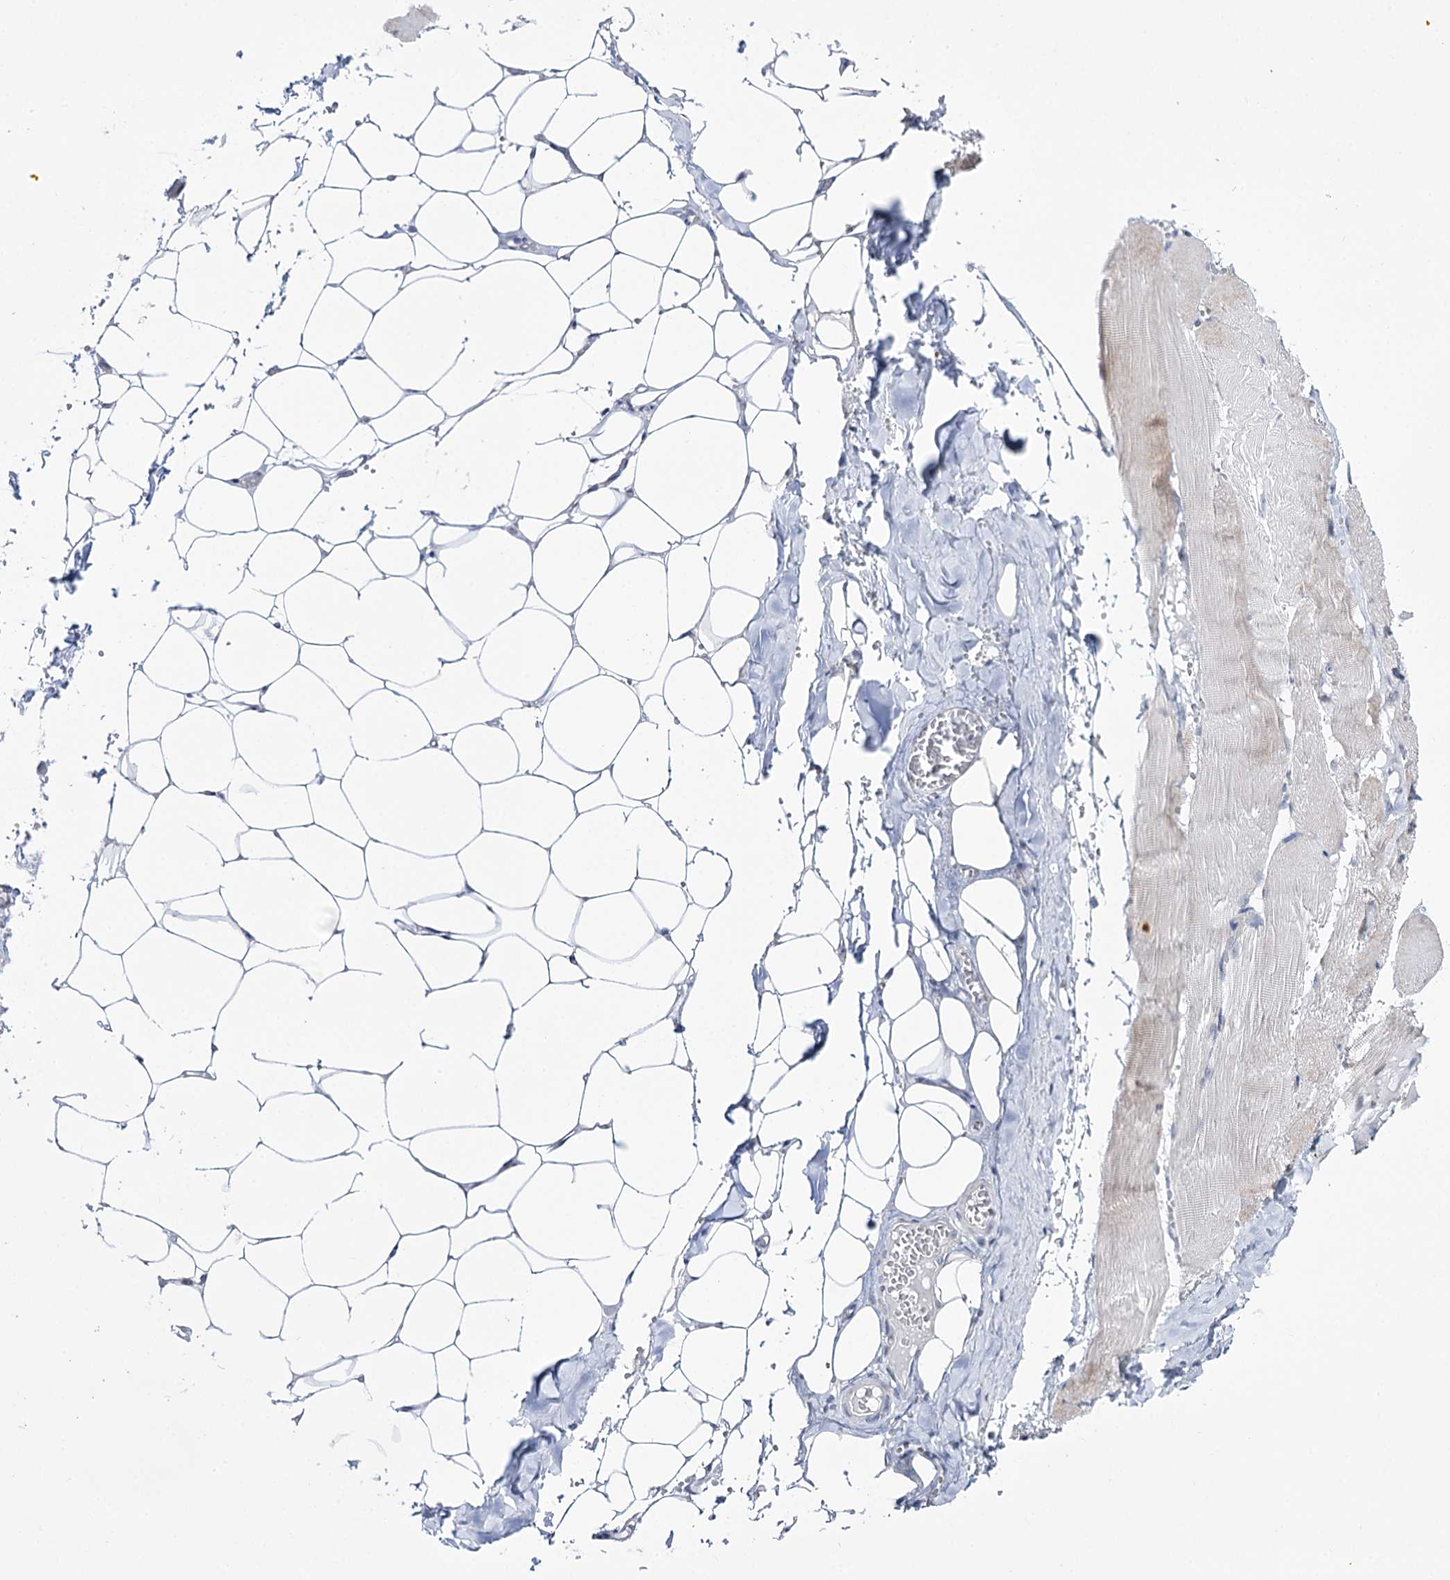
{"staining": {"intensity": "negative", "quantity": "none", "location": "none"}, "tissue": "adipose tissue", "cell_type": "Adipocytes", "image_type": "normal", "snomed": [{"axis": "morphology", "description": "Normal tissue, NOS"}, {"axis": "topography", "description": "Skeletal muscle"}, {"axis": "topography", "description": "Peripheral nerve tissue"}], "caption": "A high-resolution photomicrograph shows IHC staining of normal adipose tissue, which displays no significant expression in adipocytes.", "gene": "RBM15B", "patient": {"sex": "female", "age": 55}}